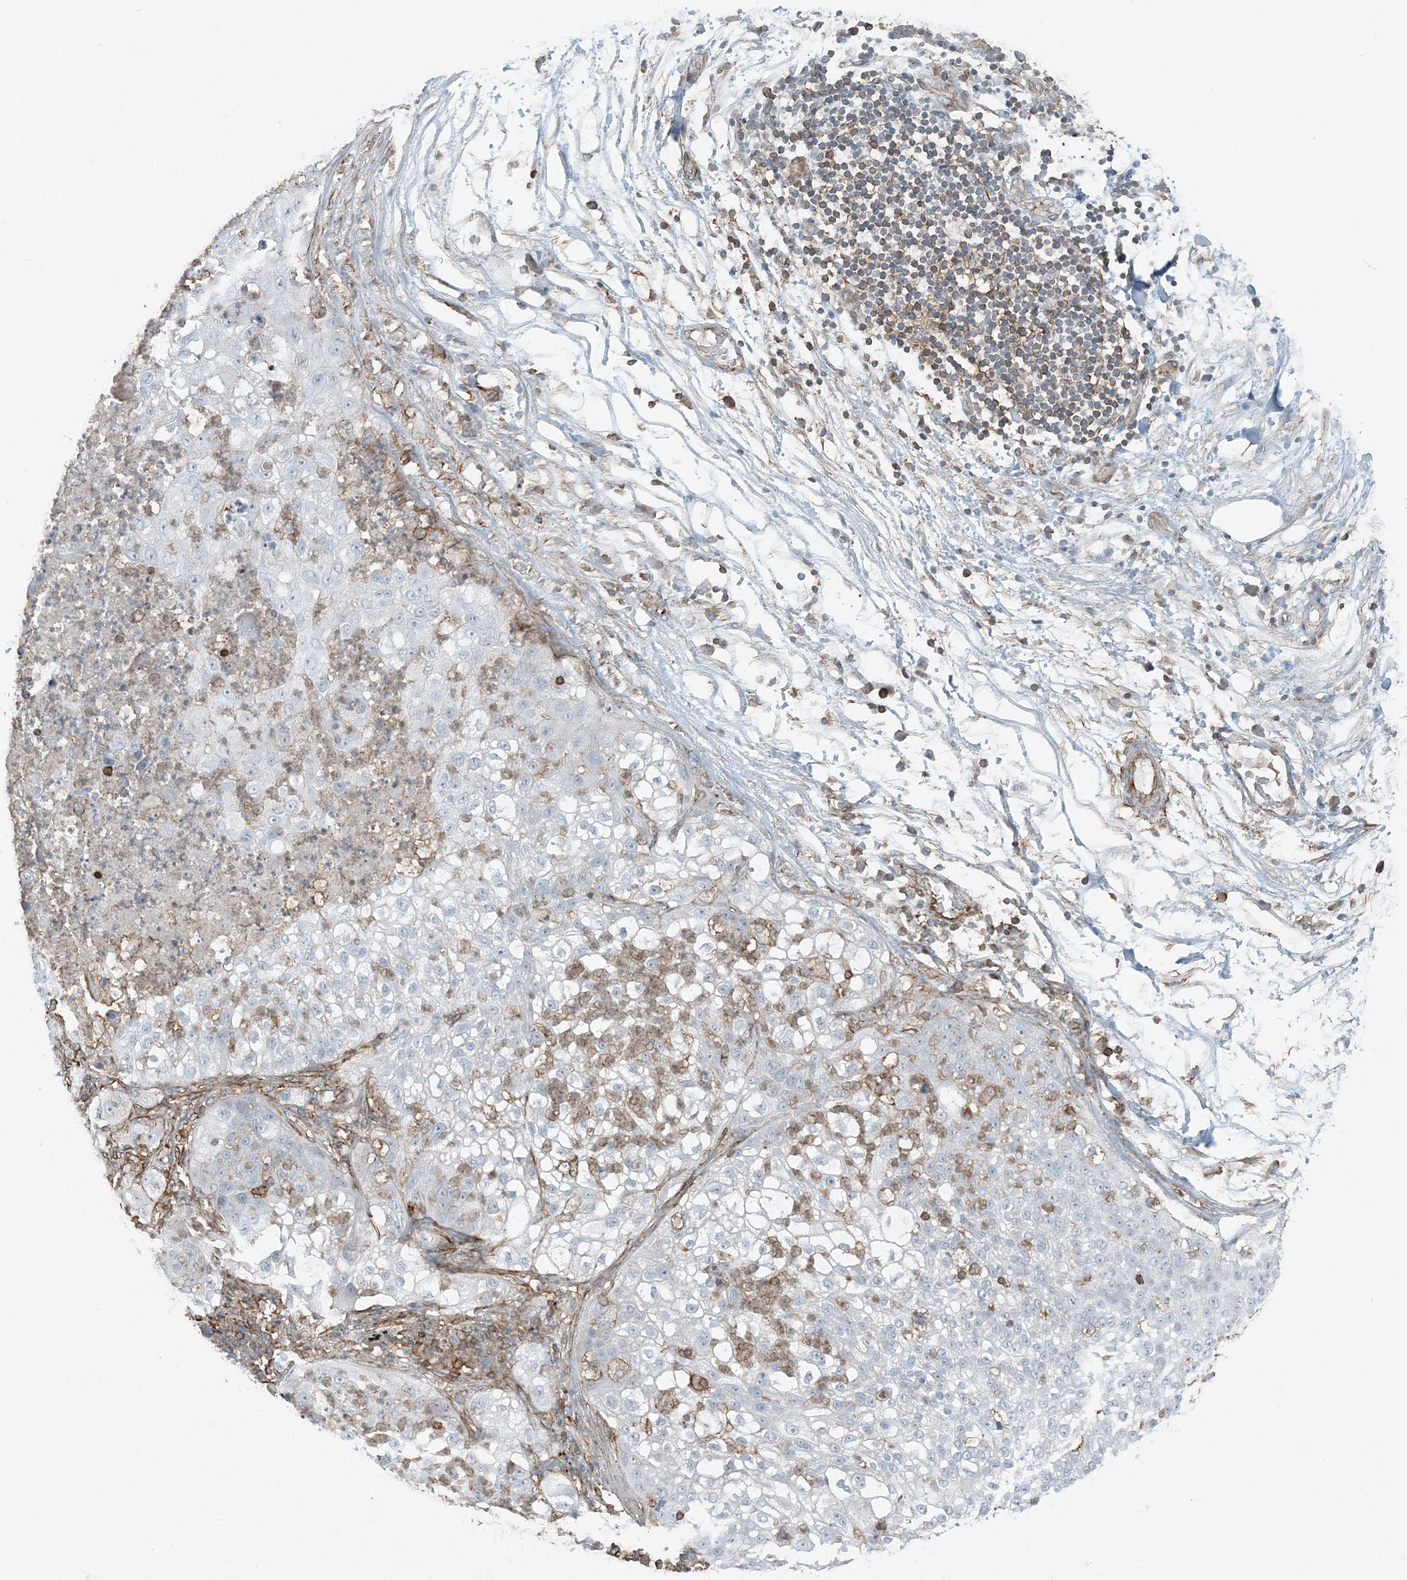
{"staining": {"intensity": "negative", "quantity": "none", "location": "none"}, "tissue": "lung cancer", "cell_type": "Tumor cells", "image_type": "cancer", "snomed": [{"axis": "morphology", "description": "Inflammation, NOS"}, {"axis": "morphology", "description": "Squamous cell carcinoma, NOS"}, {"axis": "topography", "description": "Lymph node"}, {"axis": "topography", "description": "Soft tissue"}, {"axis": "topography", "description": "Lung"}], "caption": "Protein analysis of squamous cell carcinoma (lung) displays no significant staining in tumor cells. (DAB IHC, high magnification).", "gene": "APOBEC3C", "patient": {"sex": "male", "age": 66}}